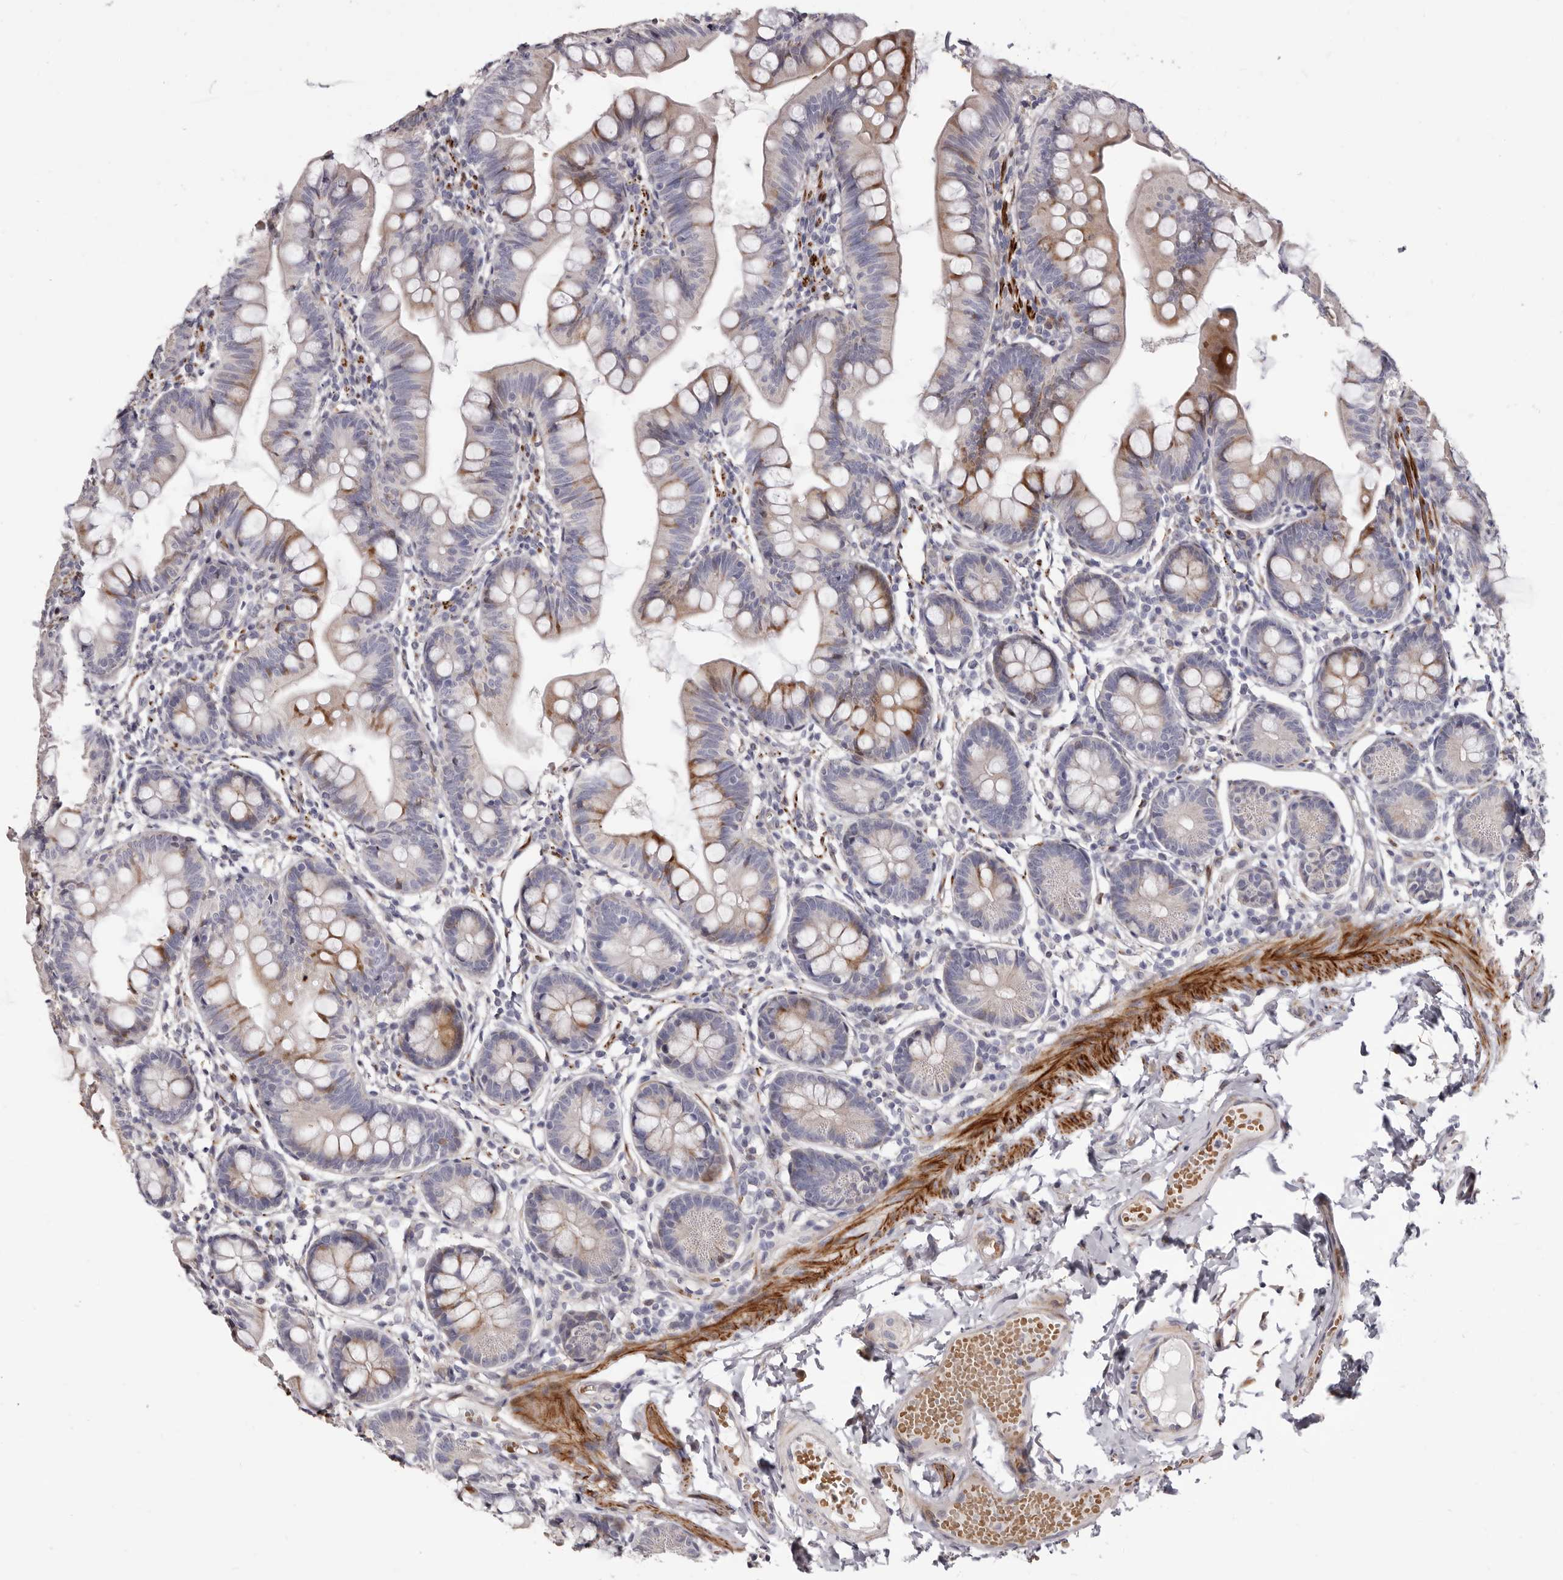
{"staining": {"intensity": "moderate", "quantity": ">75%", "location": "cytoplasmic/membranous"}, "tissue": "small intestine", "cell_type": "Glandular cells", "image_type": "normal", "snomed": [{"axis": "morphology", "description": "Normal tissue, NOS"}, {"axis": "topography", "description": "Small intestine"}], "caption": "An image showing moderate cytoplasmic/membranous positivity in about >75% of glandular cells in unremarkable small intestine, as visualized by brown immunohistochemical staining.", "gene": "AIDA", "patient": {"sex": "male", "age": 7}}